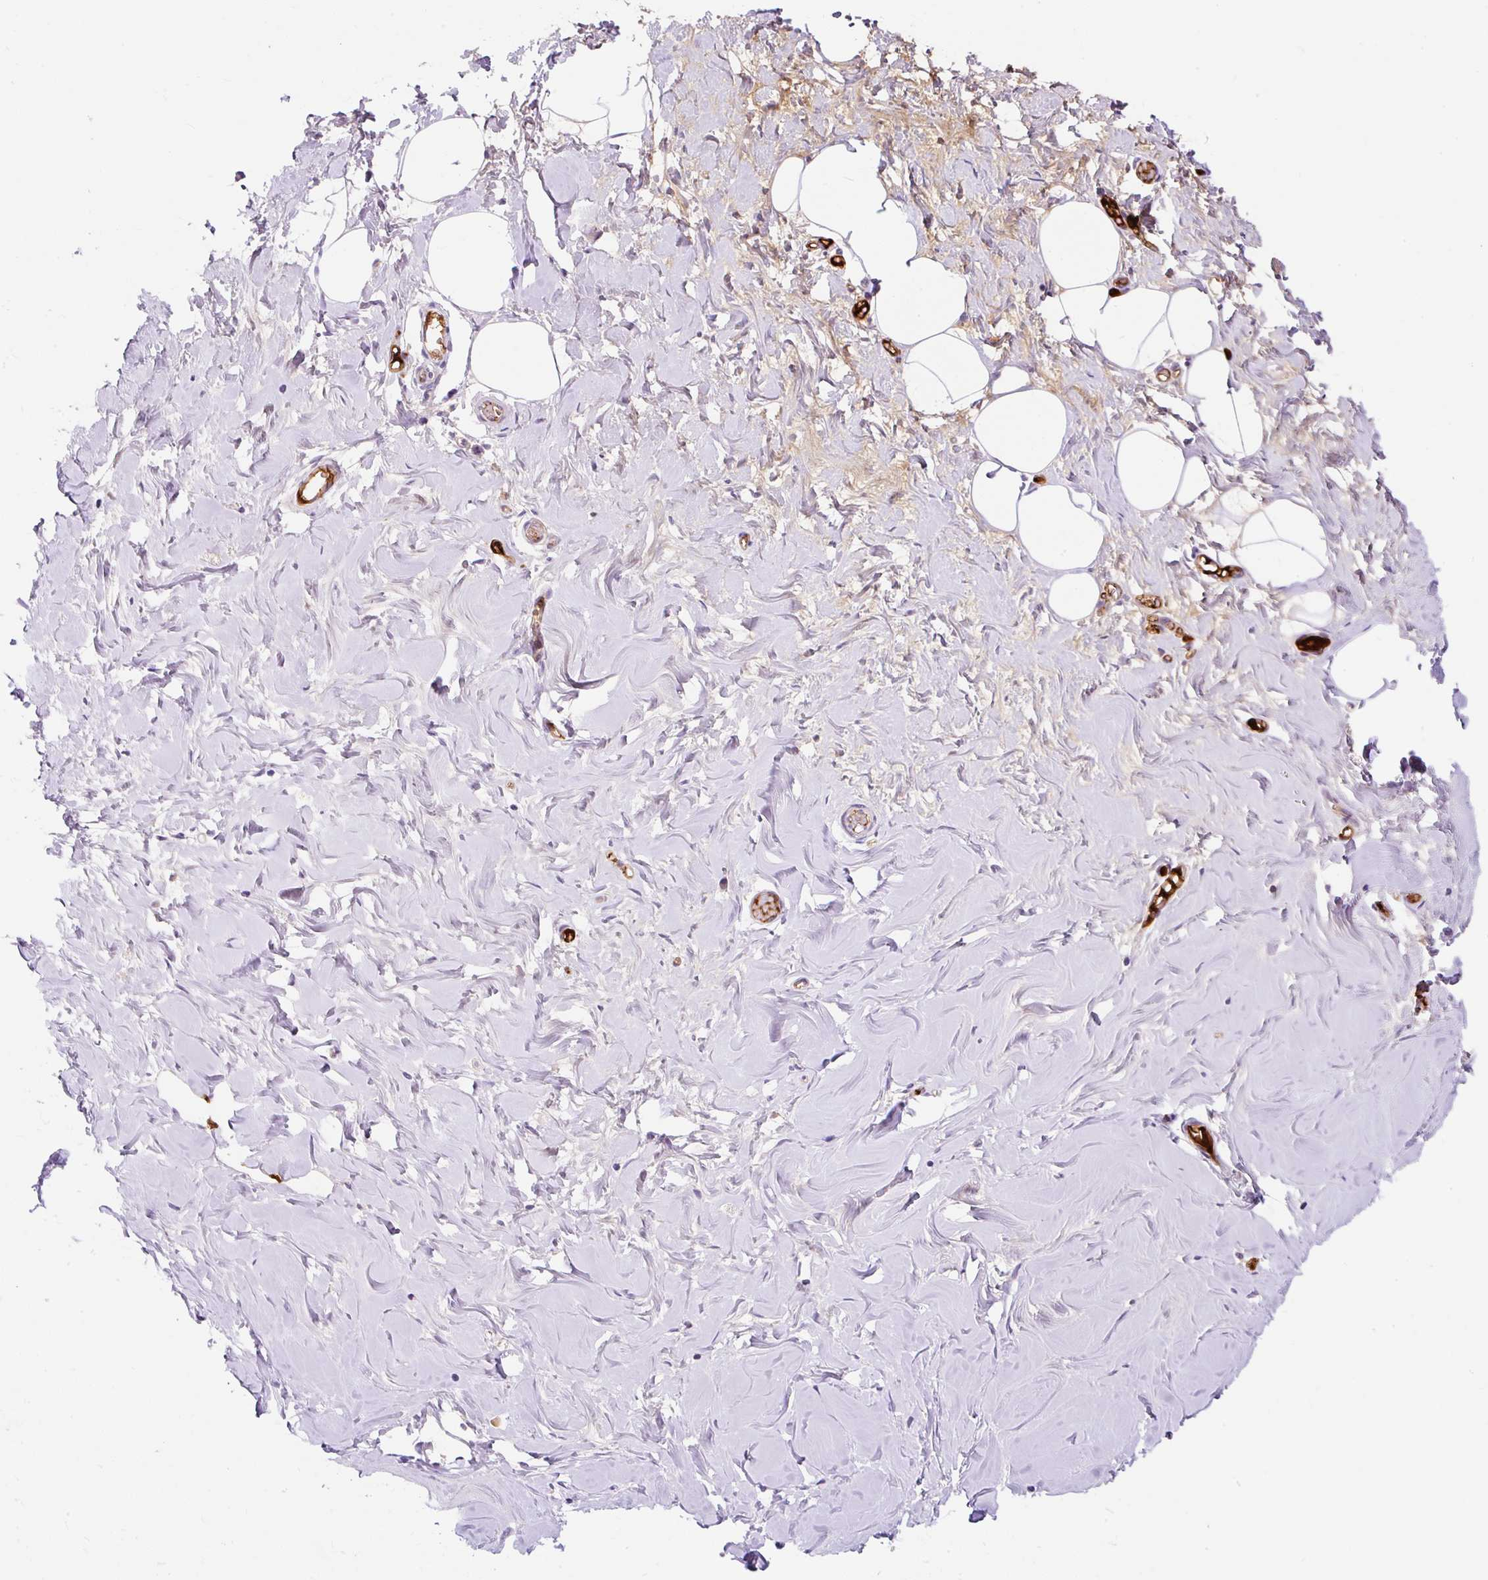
{"staining": {"intensity": "negative", "quantity": "none", "location": "none"}, "tissue": "breast", "cell_type": "Adipocytes", "image_type": "normal", "snomed": [{"axis": "morphology", "description": "Normal tissue, NOS"}, {"axis": "topography", "description": "Breast"}], "caption": "This is an immunohistochemistry histopathology image of benign breast. There is no expression in adipocytes.", "gene": "APOC2", "patient": {"sex": "female", "age": 27}}